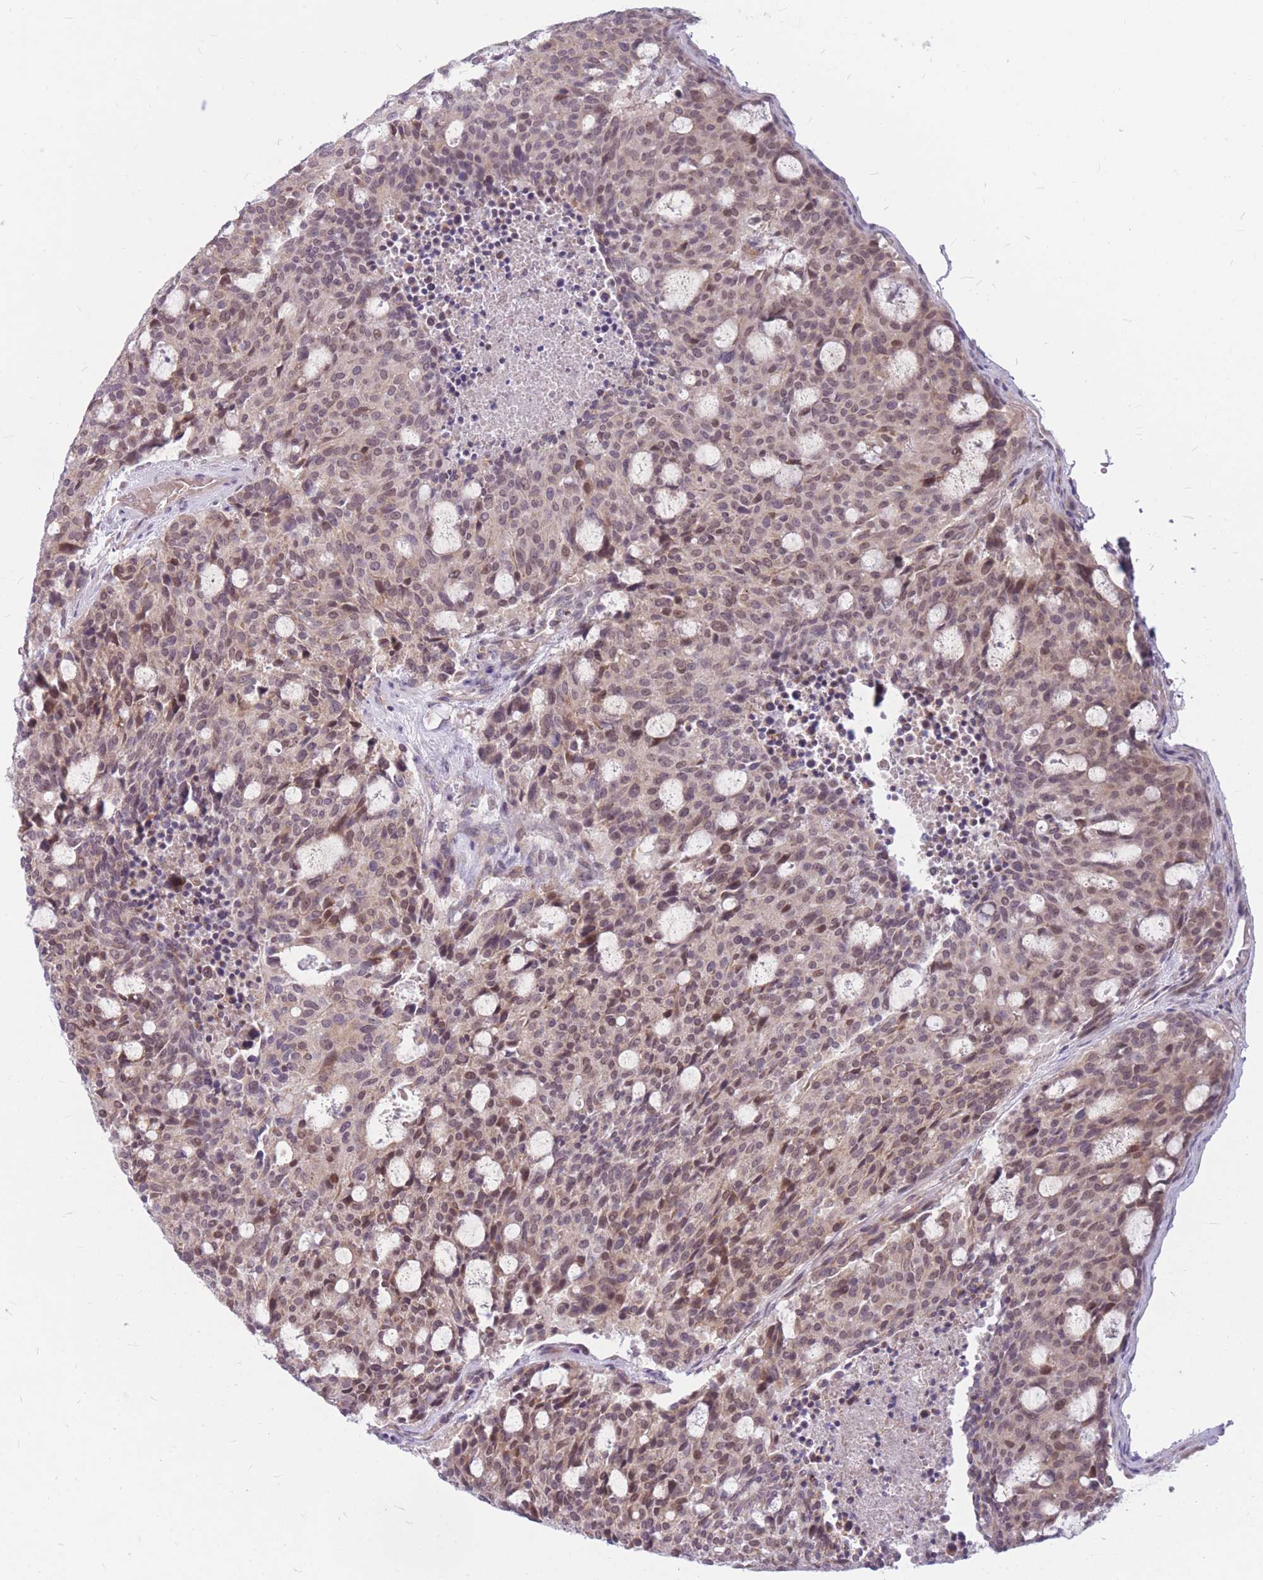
{"staining": {"intensity": "weak", "quantity": "25%-75%", "location": "cytoplasmic/membranous,nuclear"}, "tissue": "carcinoid", "cell_type": "Tumor cells", "image_type": "cancer", "snomed": [{"axis": "morphology", "description": "Carcinoid, malignant, NOS"}, {"axis": "topography", "description": "Pancreas"}], "caption": "Tumor cells reveal weak cytoplasmic/membranous and nuclear staining in approximately 25%-75% of cells in carcinoid.", "gene": "ERCC2", "patient": {"sex": "female", "age": 54}}